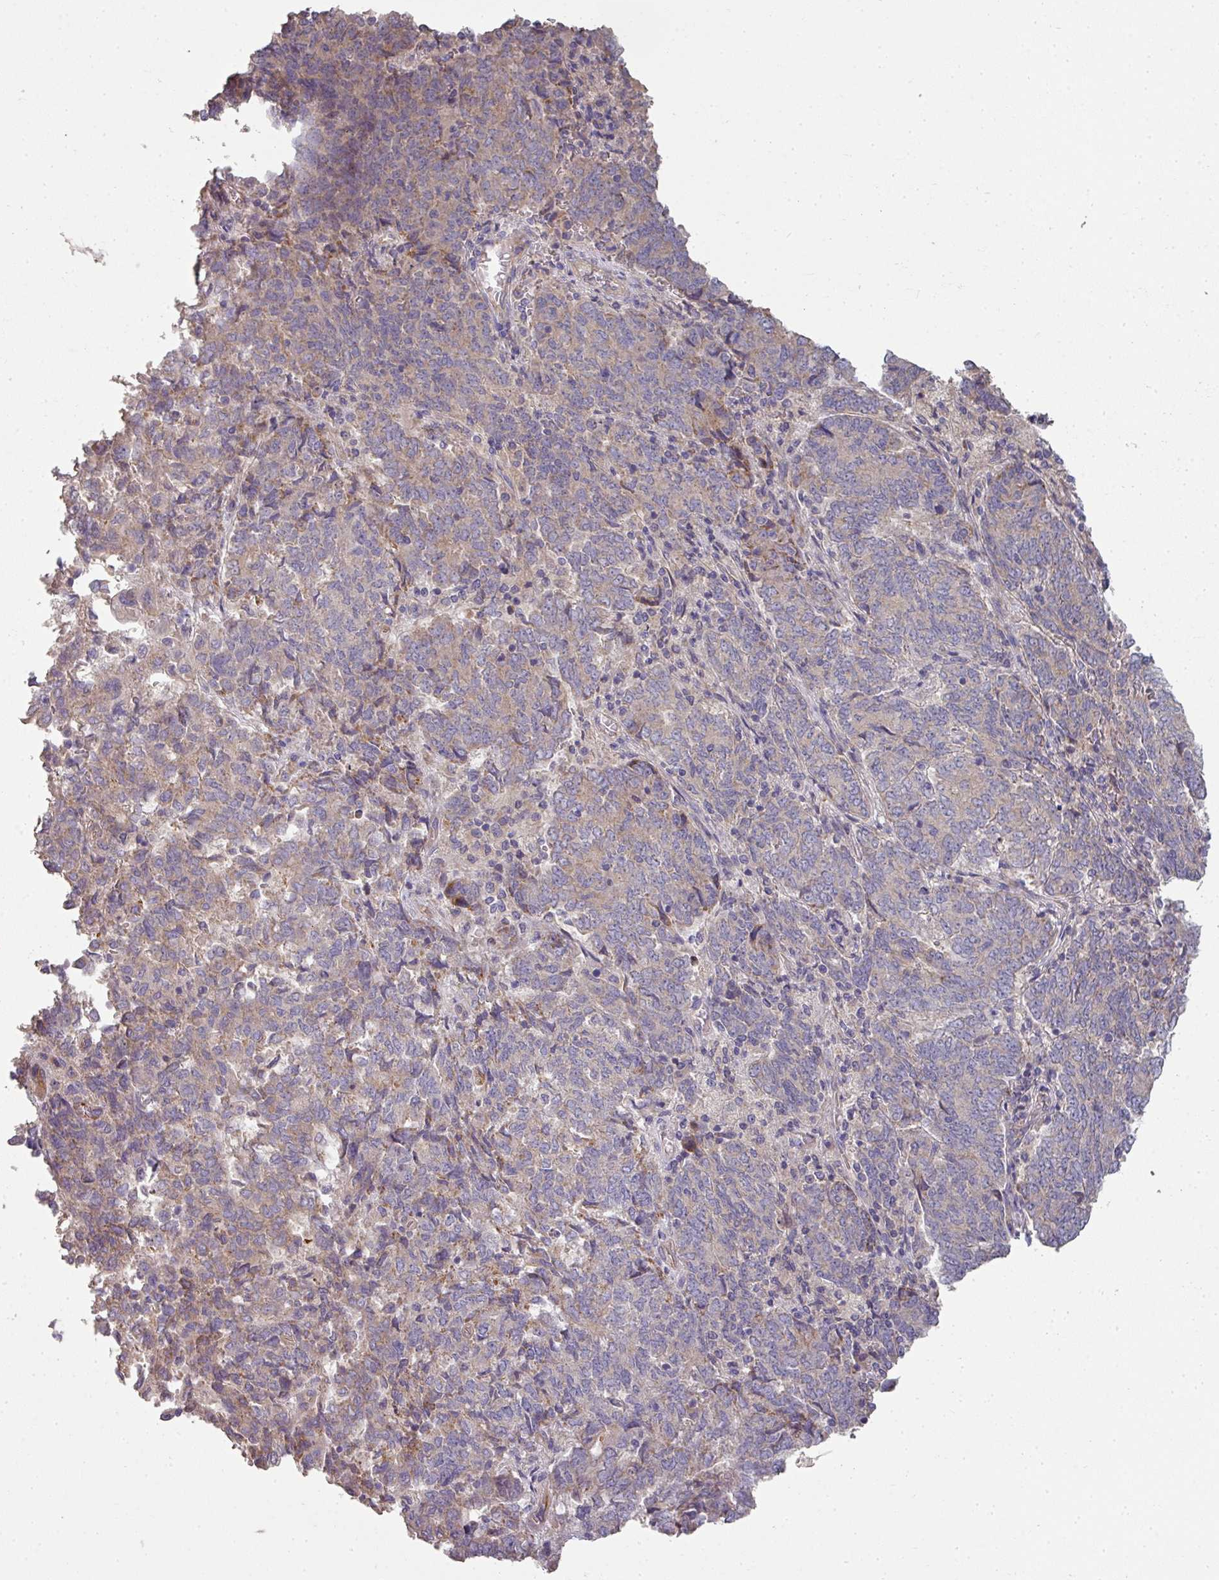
{"staining": {"intensity": "negative", "quantity": "none", "location": "none"}, "tissue": "endometrial cancer", "cell_type": "Tumor cells", "image_type": "cancer", "snomed": [{"axis": "morphology", "description": "Adenocarcinoma, NOS"}, {"axis": "topography", "description": "Endometrium"}], "caption": "Endometrial adenocarcinoma was stained to show a protein in brown. There is no significant positivity in tumor cells. (DAB immunohistochemistry, high magnification).", "gene": "PCDH1", "patient": {"sex": "female", "age": 80}}